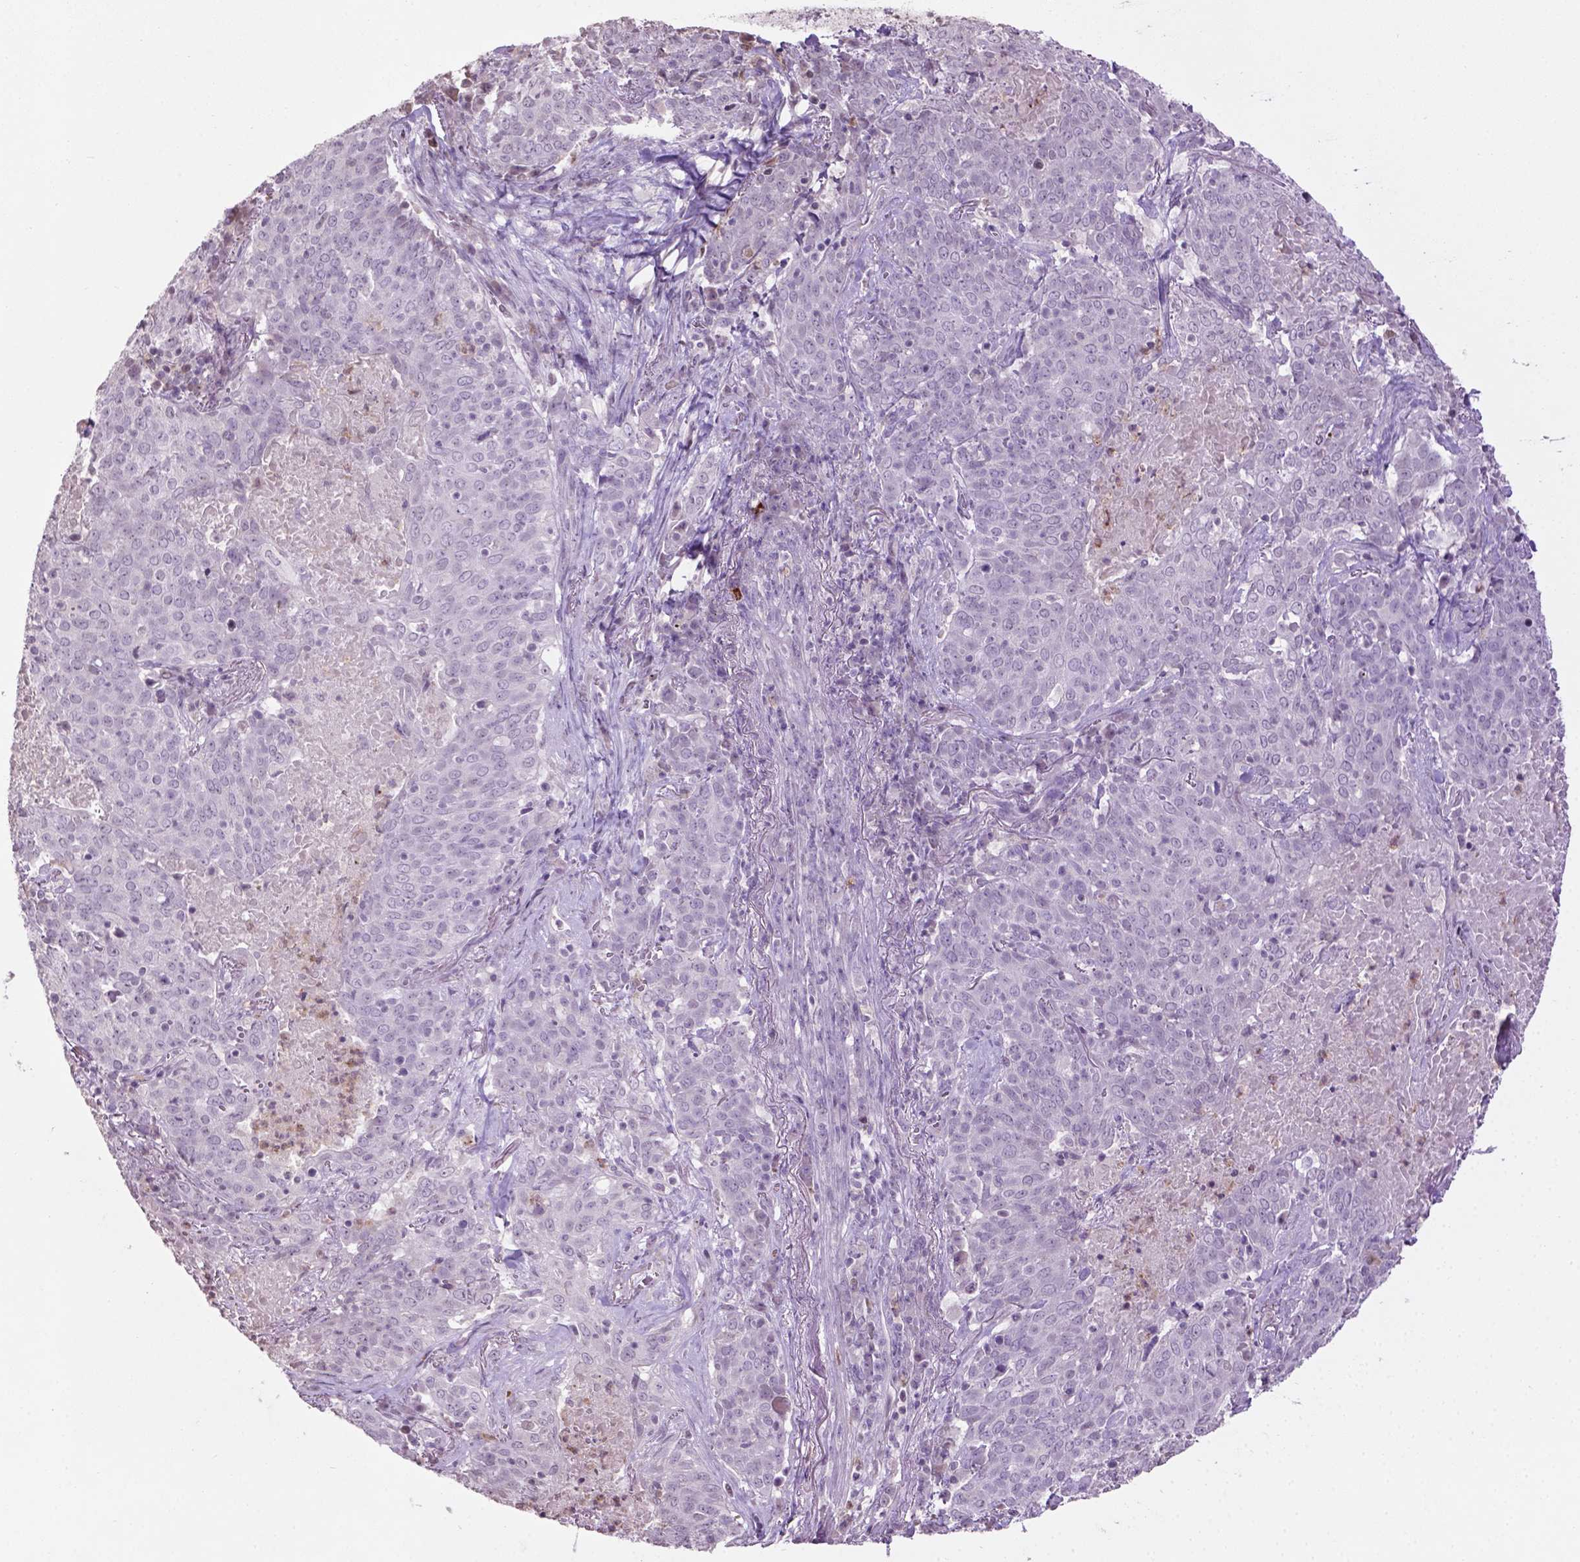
{"staining": {"intensity": "negative", "quantity": "none", "location": "none"}, "tissue": "lung cancer", "cell_type": "Tumor cells", "image_type": "cancer", "snomed": [{"axis": "morphology", "description": "Squamous cell carcinoma, NOS"}, {"axis": "topography", "description": "Lung"}], "caption": "Immunohistochemistry (IHC) of lung squamous cell carcinoma exhibits no positivity in tumor cells.", "gene": "NTNG2", "patient": {"sex": "male", "age": 82}}